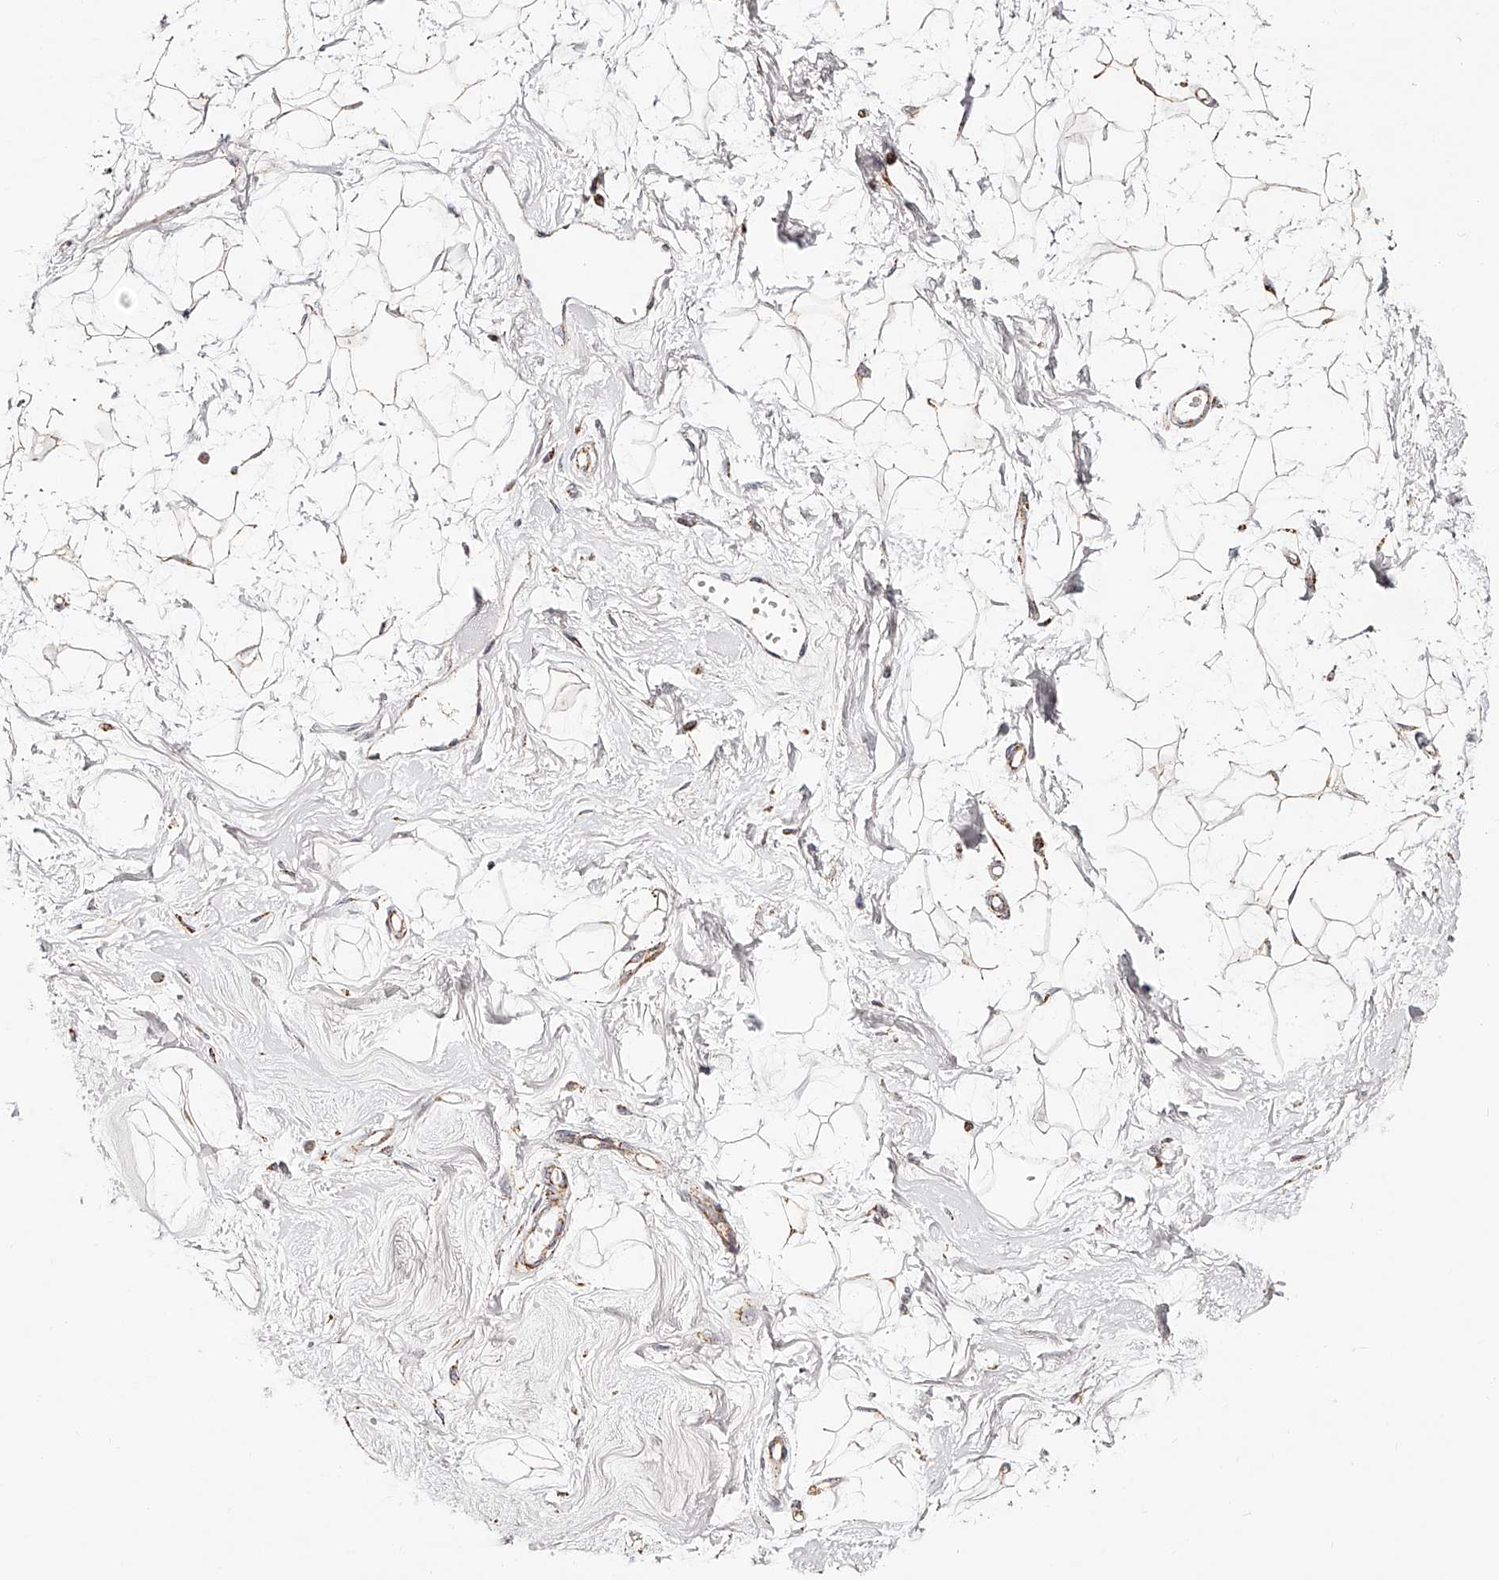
{"staining": {"intensity": "weak", "quantity": "25%-75%", "location": "cytoplasmic/membranous"}, "tissue": "breast", "cell_type": "Adipocytes", "image_type": "normal", "snomed": [{"axis": "morphology", "description": "Normal tissue, NOS"}, {"axis": "topography", "description": "Breast"}], "caption": "A histopathology image of breast stained for a protein displays weak cytoplasmic/membranous brown staining in adipocytes.", "gene": "NDUFV3", "patient": {"sex": "female", "age": 45}}